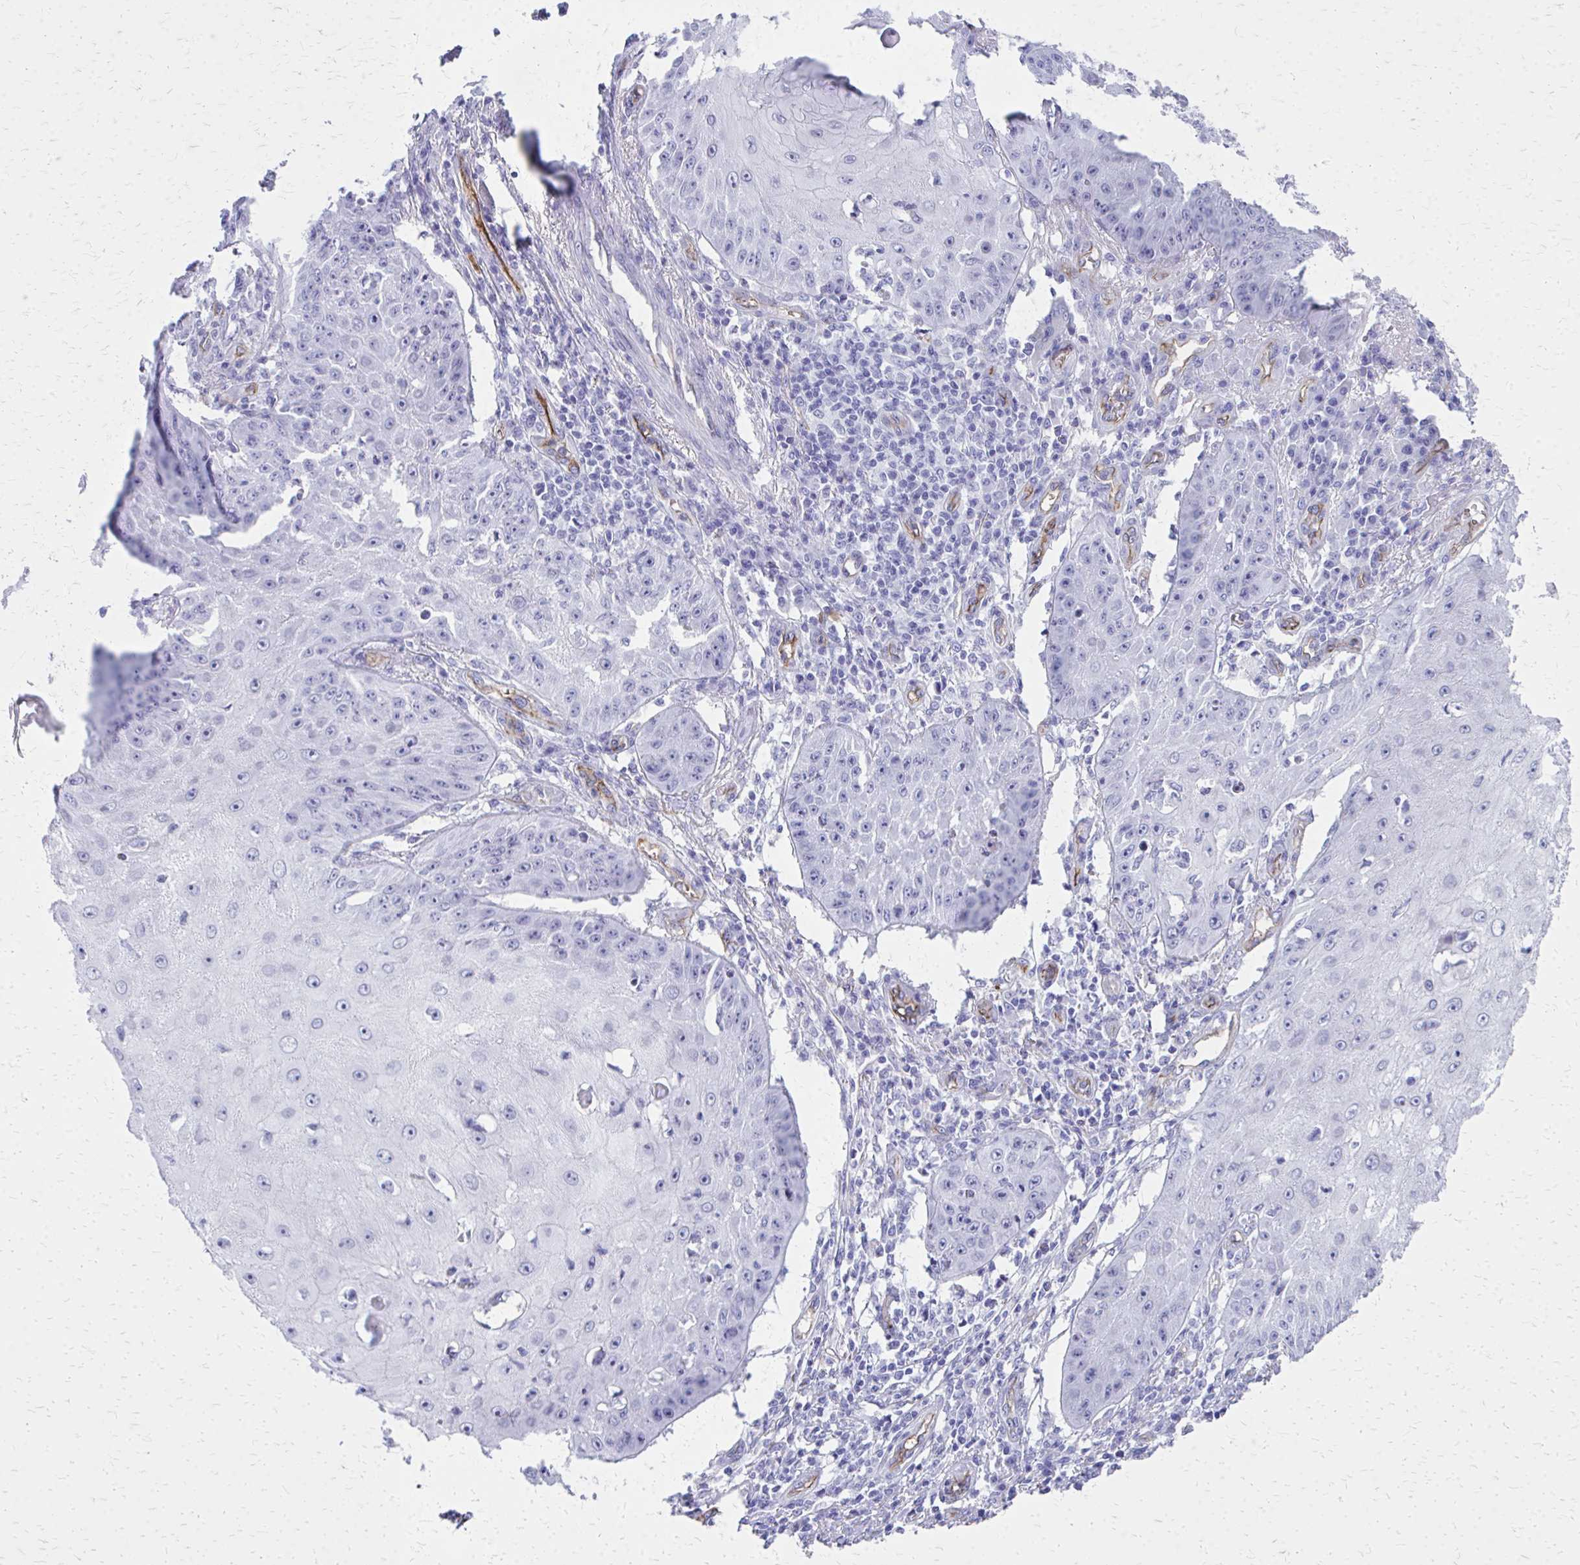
{"staining": {"intensity": "negative", "quantity": "none", "location": "none"}, "tissue": "skin cancer", "cell_type": "Tumor cells", "image_type": "cancer", "snomed": [{"axis": "morphology", "description": "Squamous cell carcinoma, NOS"}, {"axis": "topography", "description": "Skin"}], "caption": "There is no significant positivity in tumor cells of skin squamous cell carcinoma.", "gene": "TPSG1", "patient": {"sex": "male", "age": 70}}